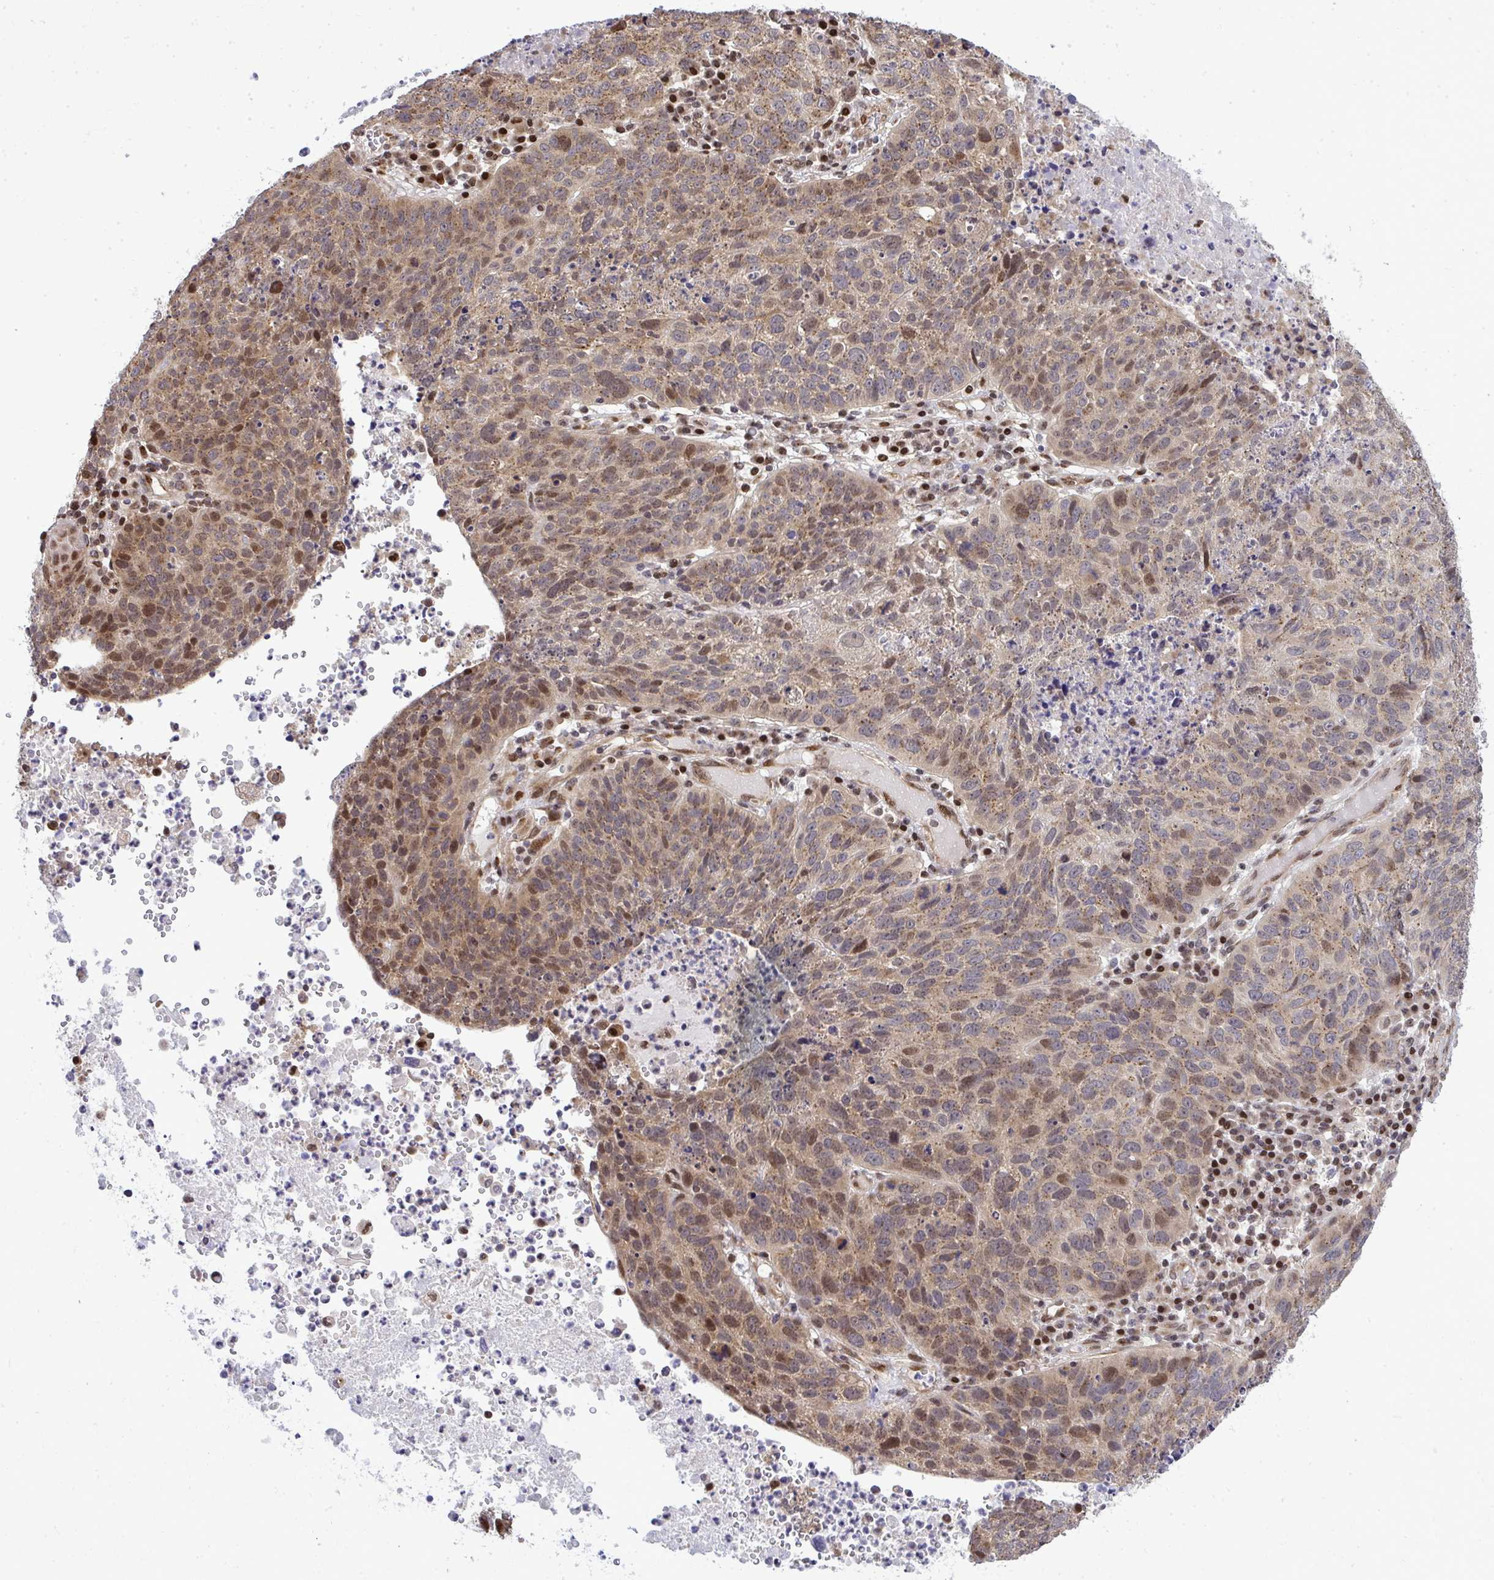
{"staining": {"intensity": "moderate", "quantity": ">75%", "location": "cytoplasmic/membranous,nuclear"}, "tissue": "lung cancer", "cell_type": "Tumor cells", "image_type": "cancer", "snomed": [{"axis": "morphology", "description": "Squamous cell carcinoma, NOS"}, {"axis": "topography", "description": "Lung"}], "caption": "A micrograph of human lung cancer (squamous cell carcinoma) stained for a protein shows moderate cytoplasmic/membranous and nuclear brown staining in tumor cells.", "gene": "PIGY", "patient": {"sex": "male", "age": 63}}